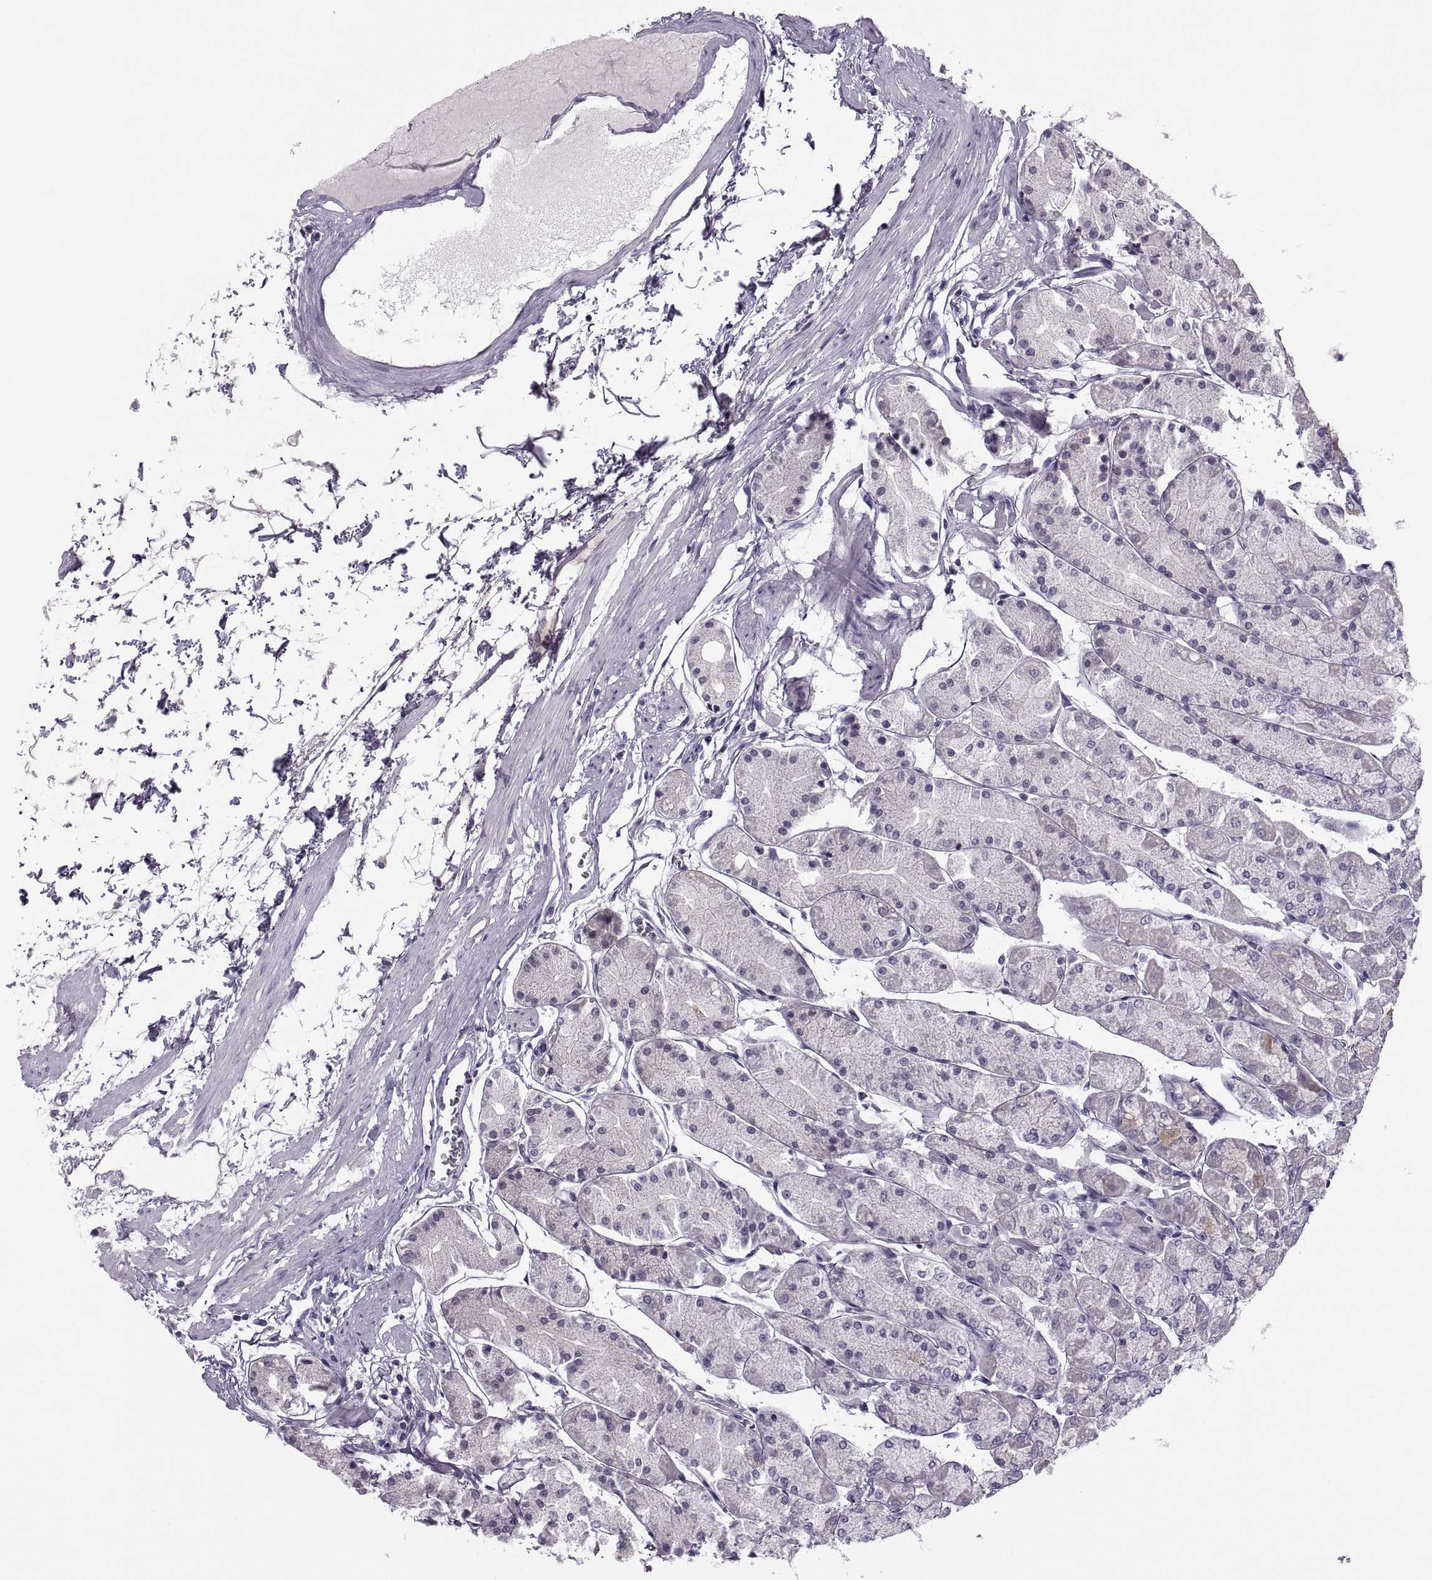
{"staining": {"intensity": "weak", "quantity": "<25%", "location": "cytoplasmic/membranous"}, "tissue": "stomach", "cell_type": "Glandular cells", "image_type": "normal", "snomed": [{"axis": "morphology", "description": "Normal tissue, NOS"}, {"axis": "topography", "description": "Stomach, upper"}], "caption": "Stomach stained for a protein using immunohistochemistry reveals no staining glandular cells.", "gene": "SYNGR4", "patient": {"sex": "male", "age": 60}}